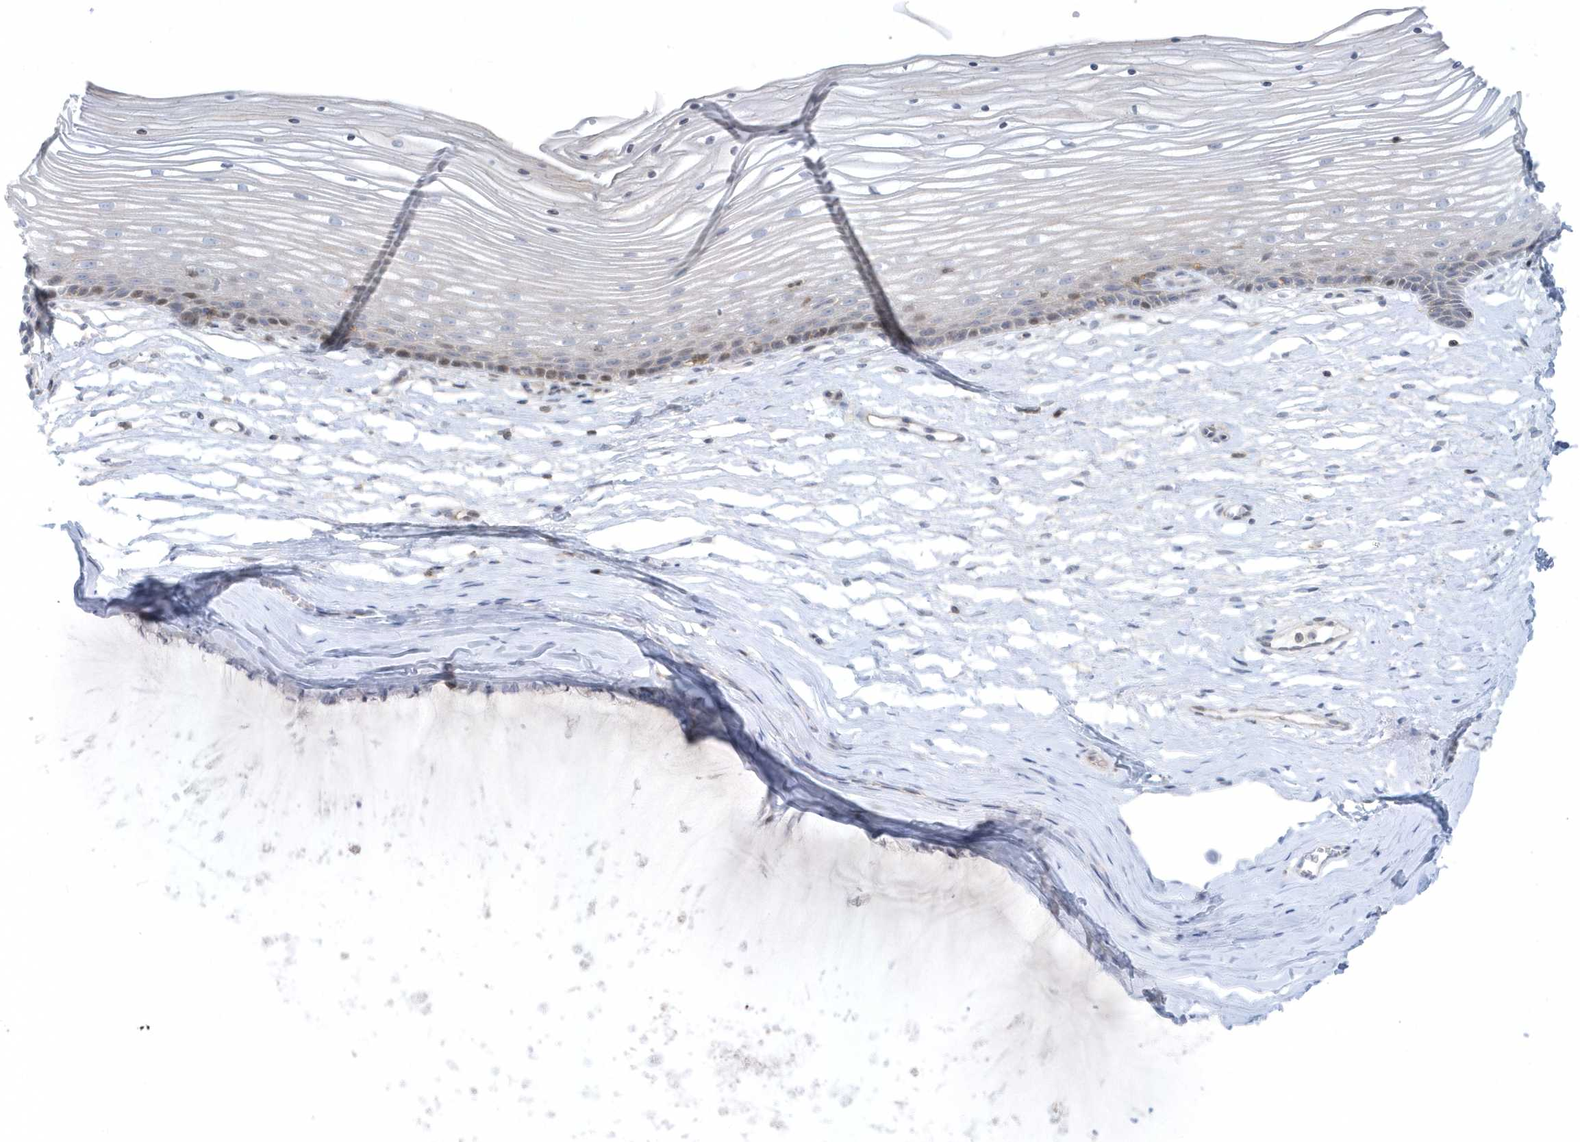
{"staining": {"intensity": "weak", "quantity": "<25%", "location": "nuclear"}, "tissue": "vagina", "cell_type": "Squamous epithelial cells", "image_type": "normal", "snomed": [{"axis": "morphology", "description": "Normal tissue, NOS"}, {"axis": "topography", "description": "Vagina"}, {"axis": "topography", "description": "Cervix"}], "caption": "Immunohistochemistry (IHC) histopathology image of normal vagina: vagina stained with DAB reveals no significant protein expression in squamous epithelial cells.", "gene": "CACNB2", "patient": {"sex": "female", "age": 40}}